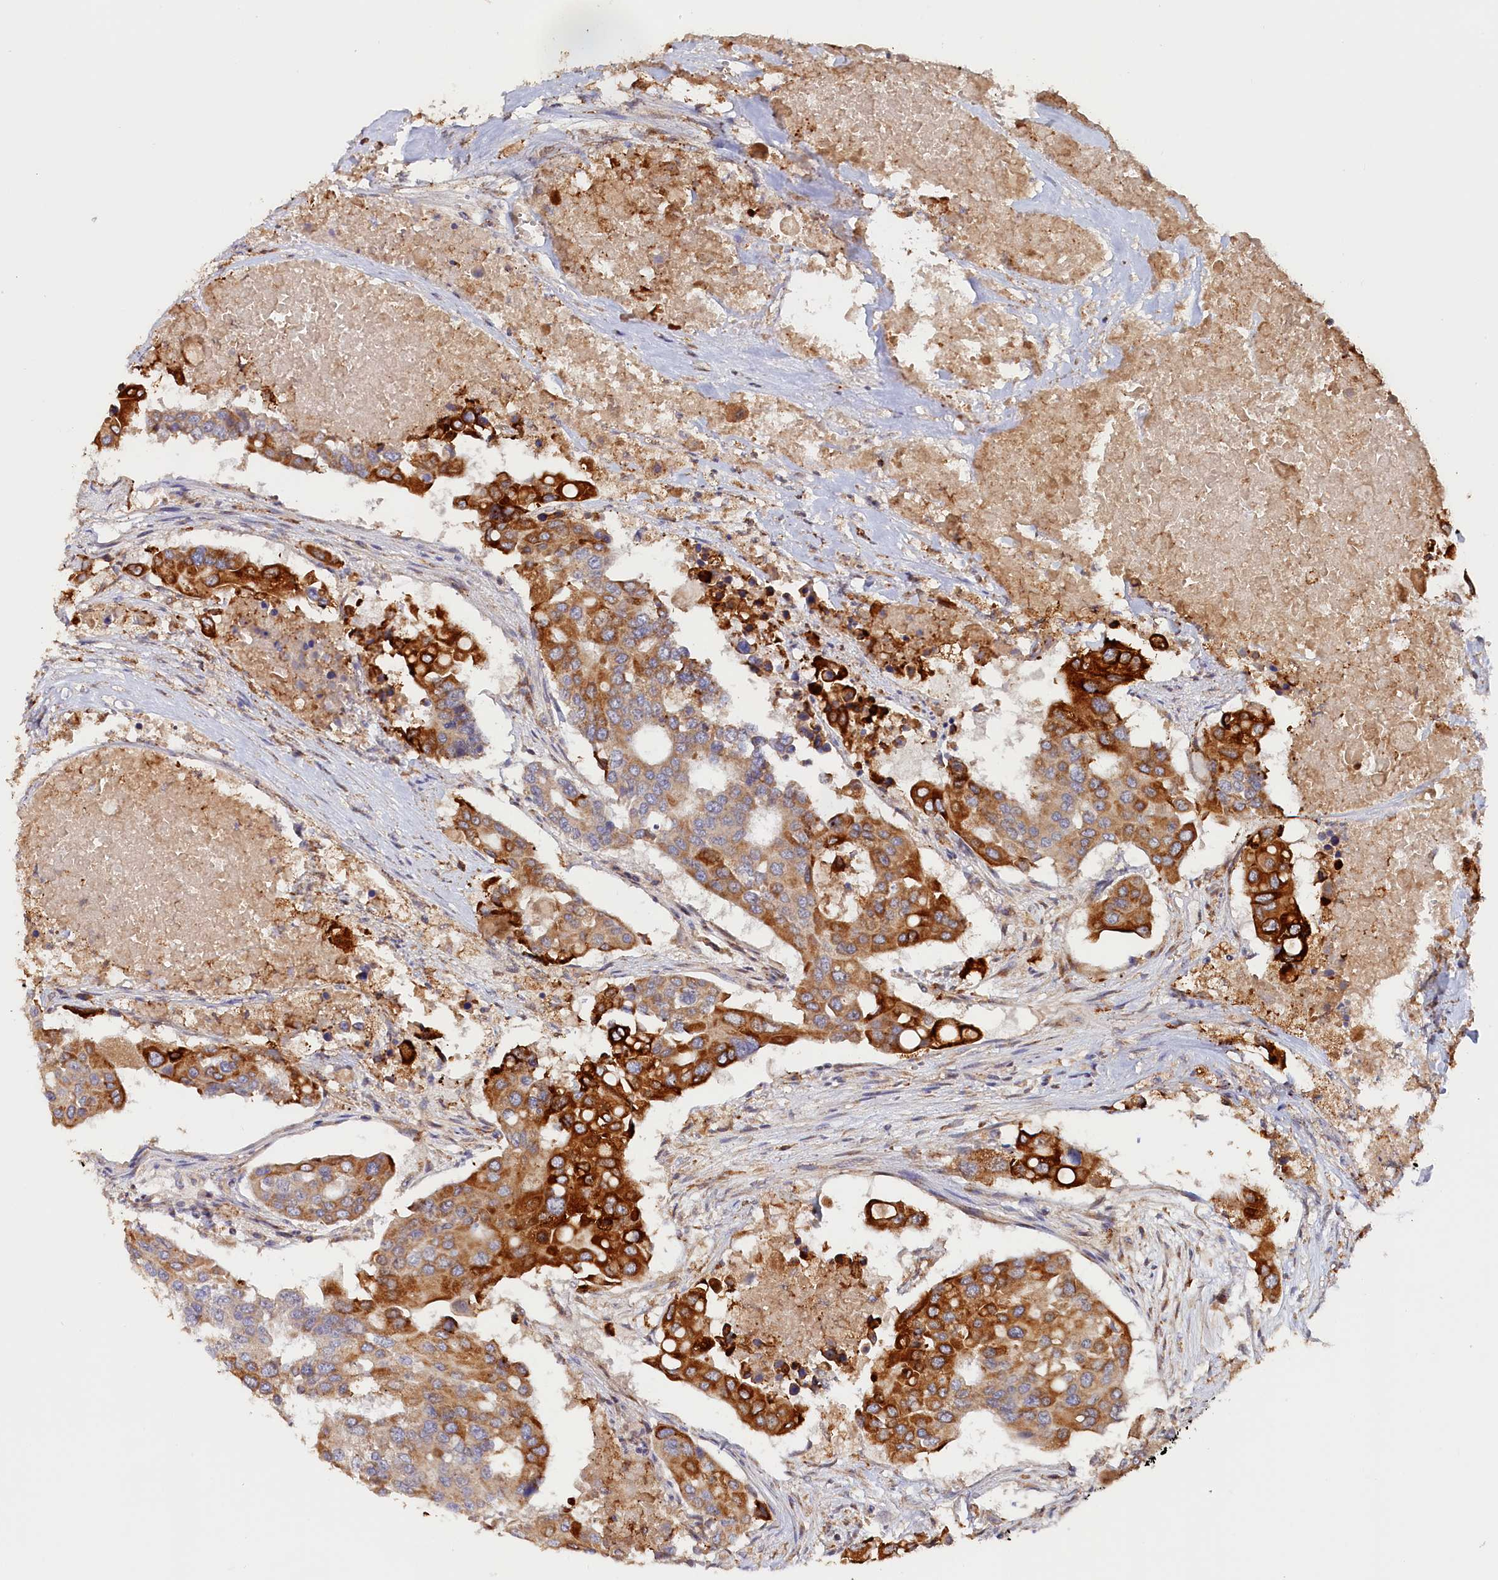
{"staining": {"intensity": "strong", "quantity": "25%-75%", "location": "cytoplasmic/membranous"}, "tissue": "colorectal cancer", "cell_type": "Tumor cells", "image_type": "cancer", "snomed": [{"axis": "morphology", "description": "Adenocarcinoma, NOS"}, {"axis": "topography", "description": "Colon"}], "caption": "Immunohistochemistry micrograph of human colorectal cancer (adenocarcinoma) stained for a protein (brown), which shows high levels of strong cytoplasmic/membranous staining in about 25%-75% of tumor cells.", "gene": "TANGO6", "patient": {"sex": "male", "age": 77}}